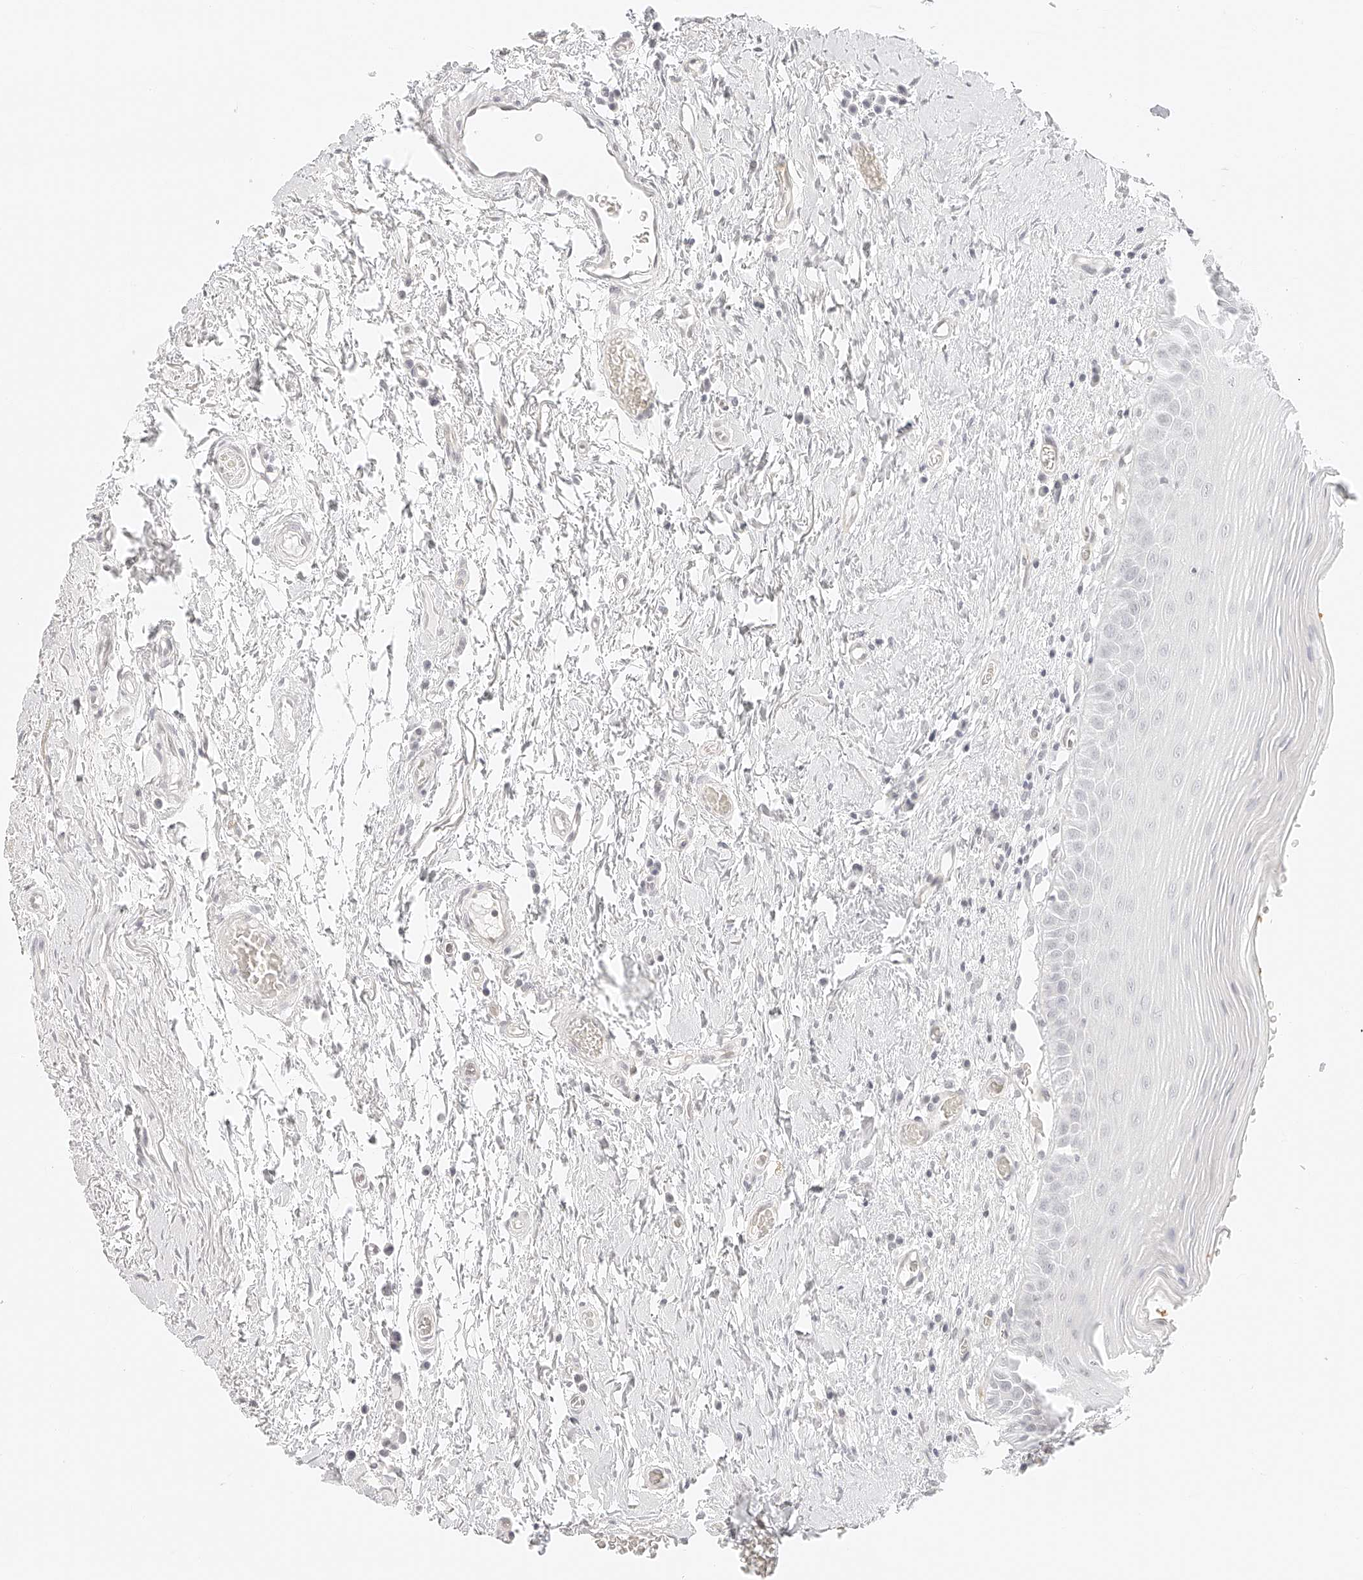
{"staining": {"intensity": "negative", "quantity": "none", "location": "none"}, "tissue": "oral mucosa", "cell_type": "Squamous epithelial cells", "image_type": "normal", "snomed": [{"axis": "morphology", "description": "Normal tissue, NOS"}, {"axis": "topography", "description": "Oral tissue"}], "caption": "DAB immunohistochemical staining of benign oral mucosa demonstrates no significant staining in squamous epithelial cells. The staining was performed using DAB (3,3'-diaminobenzidine) to visualize the protein expression in brown, while the nuclei were stained in blue with hematoxylin (Magnification: 20x).", "gene": "ZFP69", "patient": {"sex": "male", "age": 82}}